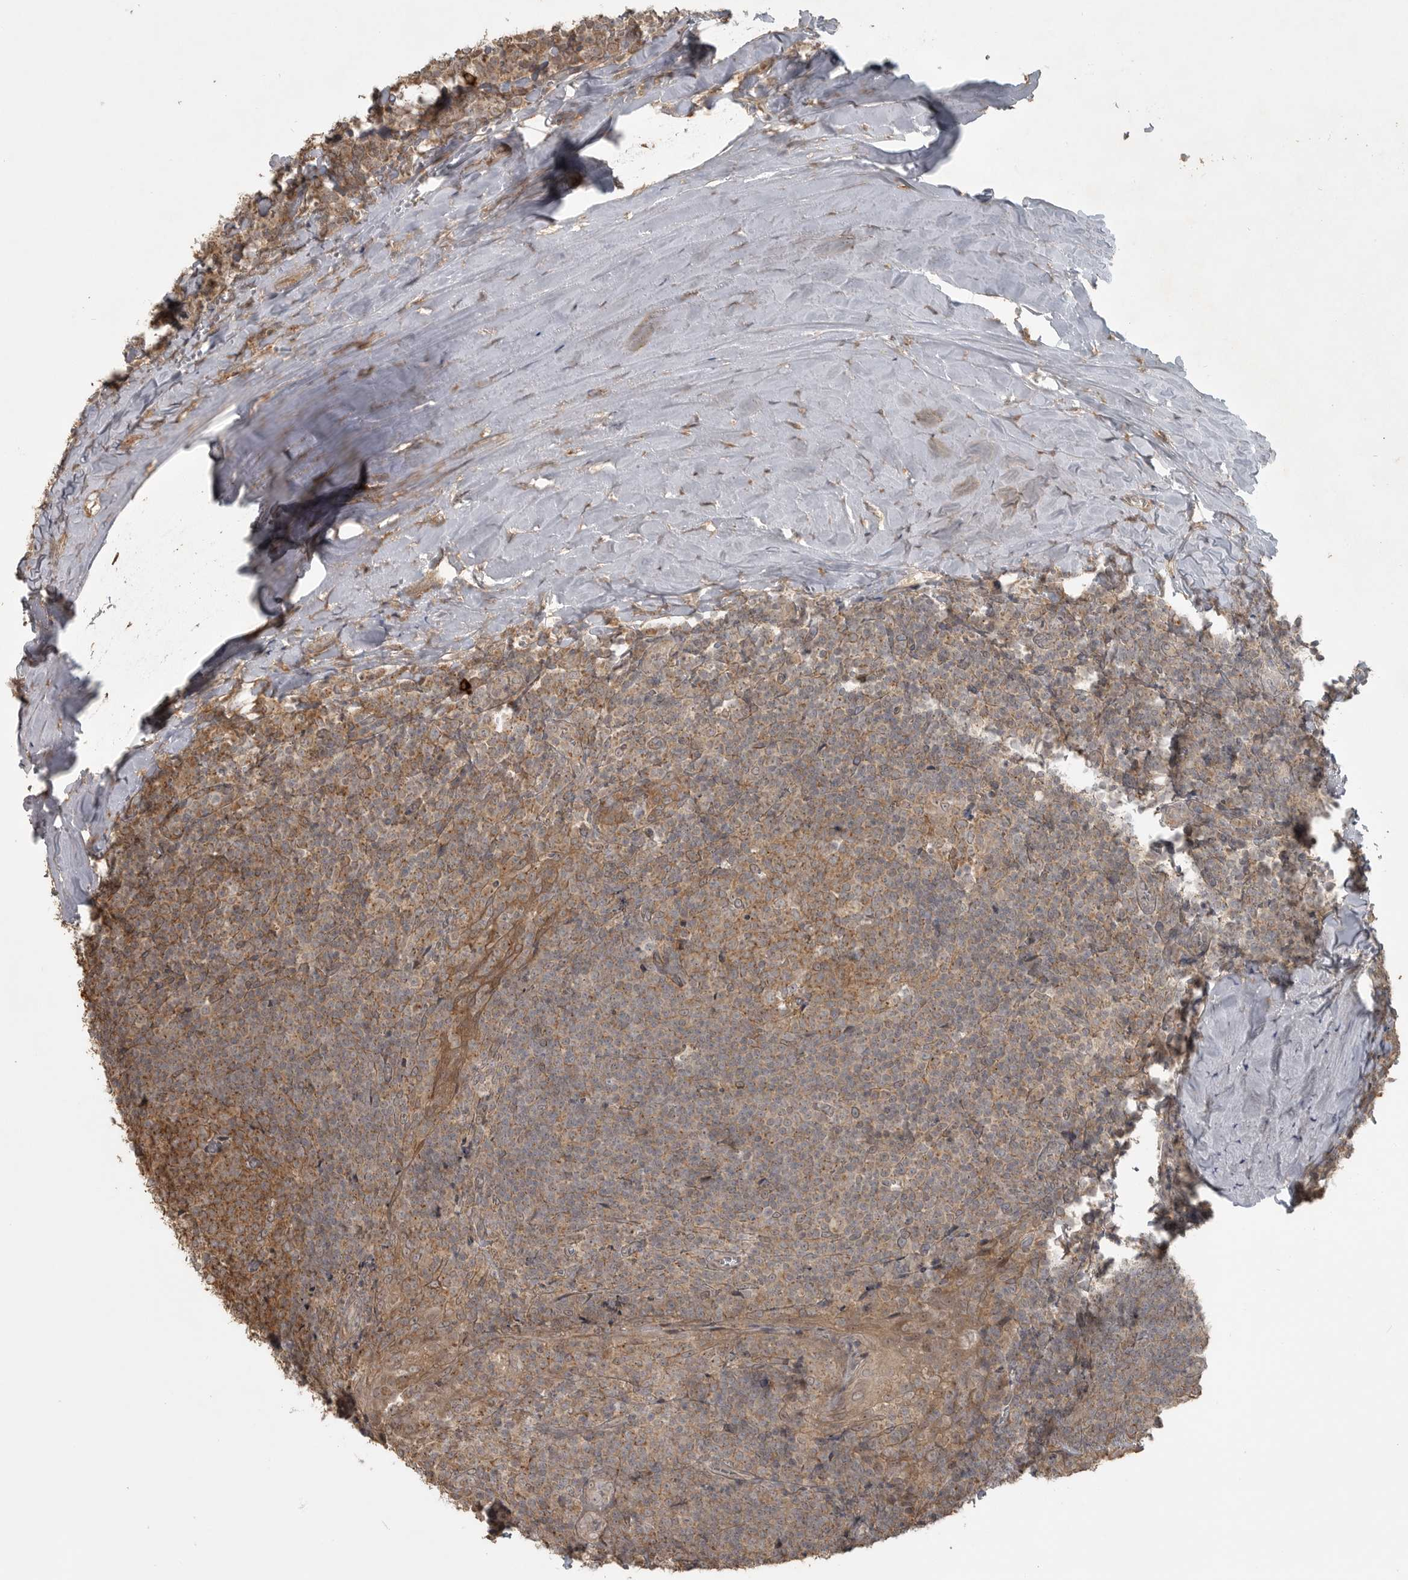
{"staining": {"intensity": "moderate", "quantity": ">75%", "location": "cytoplasmic/membranous"}, "tissue": "tonsil", "cell_type": "Germinal center cells", "image_type": "normal", "snomed": [{"axis": "morphology", "description": "Normal tissue, NOS"}, {"axis": "topography", "description": "Tonsil"}], "caption": "The photomicrograph displays staining of normal tonsil, revealing moderate cytoplasmic/membranous protein positivity (brown color) within germinal center cells.", "gene": "LLGL1", "patient": {"sex": "male", "age": 37}}